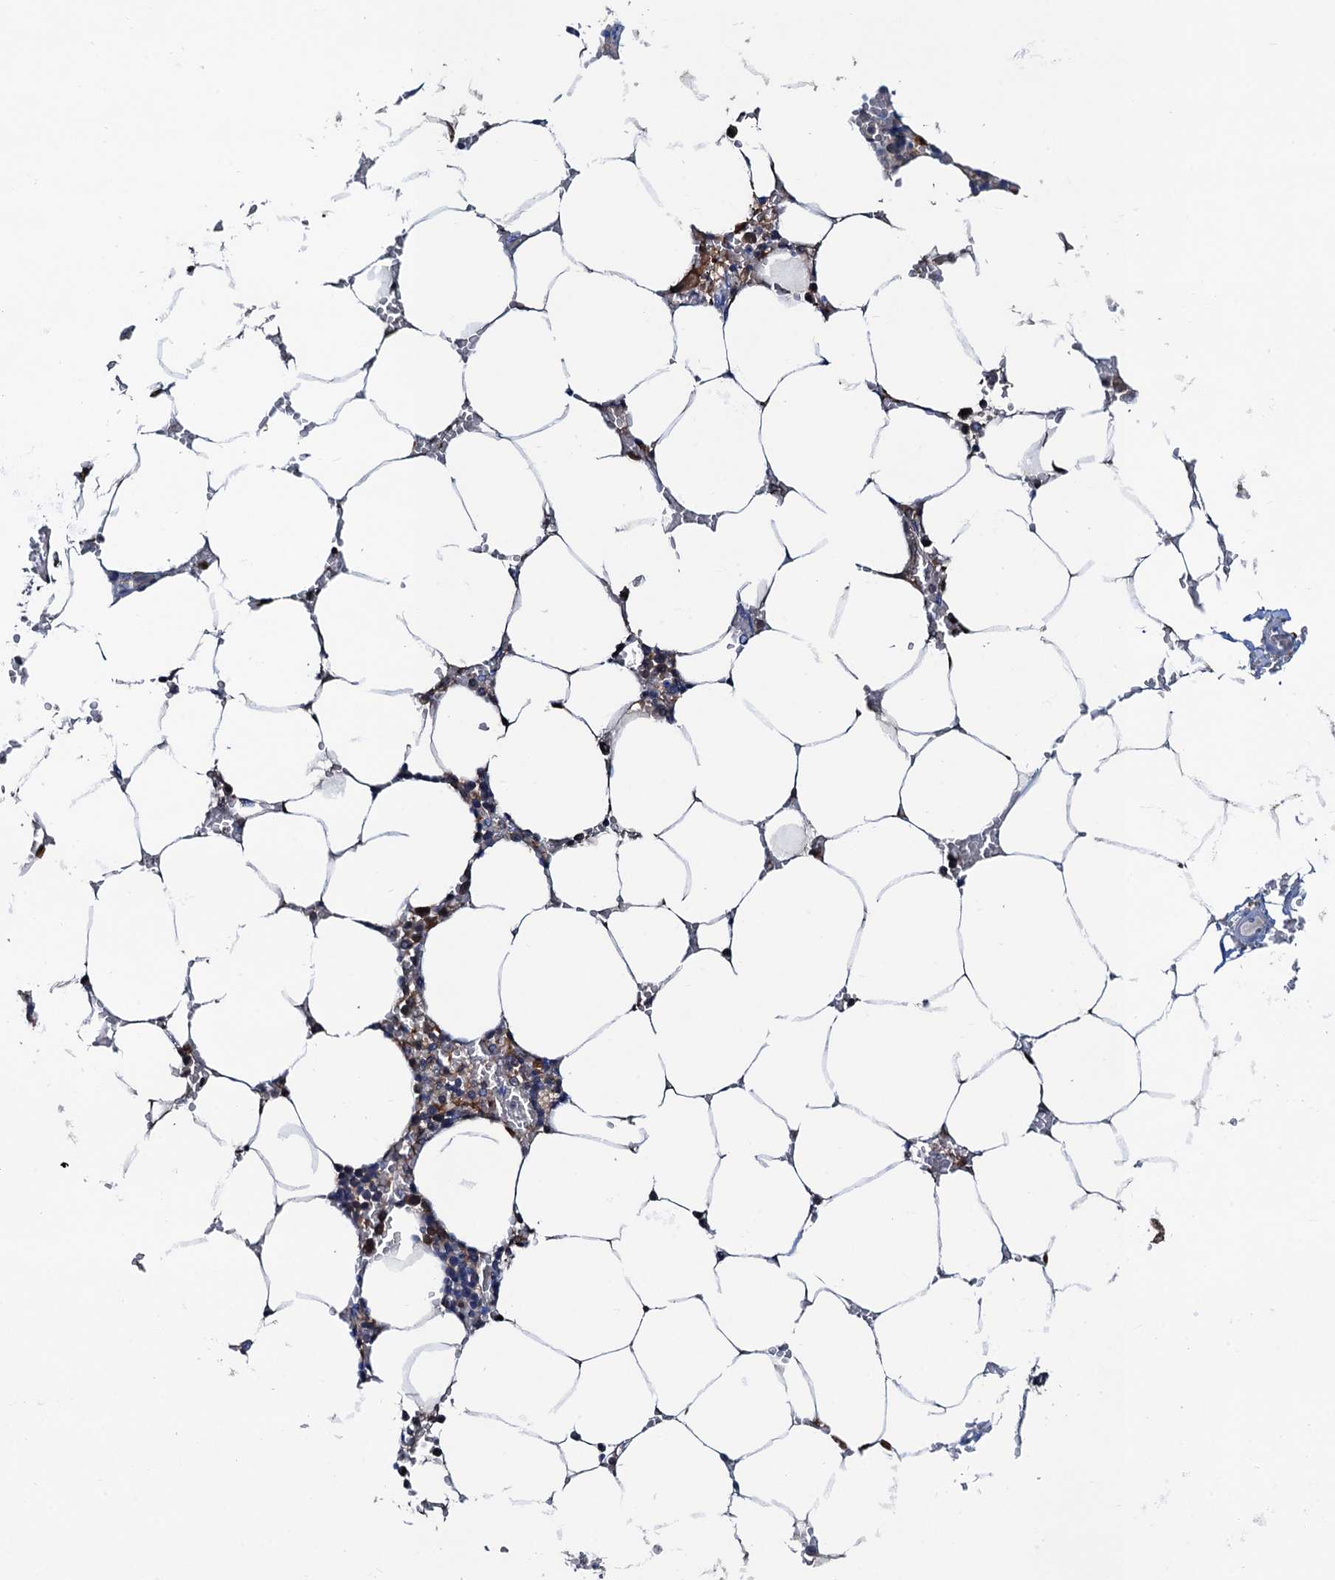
{"staining": {"intensity": "weak", "quantity": "<25%", "location": "cytoplasmic/membranous"}, "tissue": "bone marrow", "cell_type": "Hematopoietic cells", "image_type": "normal", "snomed": [{"axis": "morphology", "description": "Normal tissue, NOS"}, {"axis": "topography", "description": "Bone marrow"}], "caption": "An IHC histopathology image of normal bone marrow is shown. There is no staining in hematopoietic cells of bone marrow. The staining is performed using DAB brown chromogen with nuclei counter-stained in using hematoxylin.", "gene": "FAH", "patient": {"sex": "male", "age": 70}}